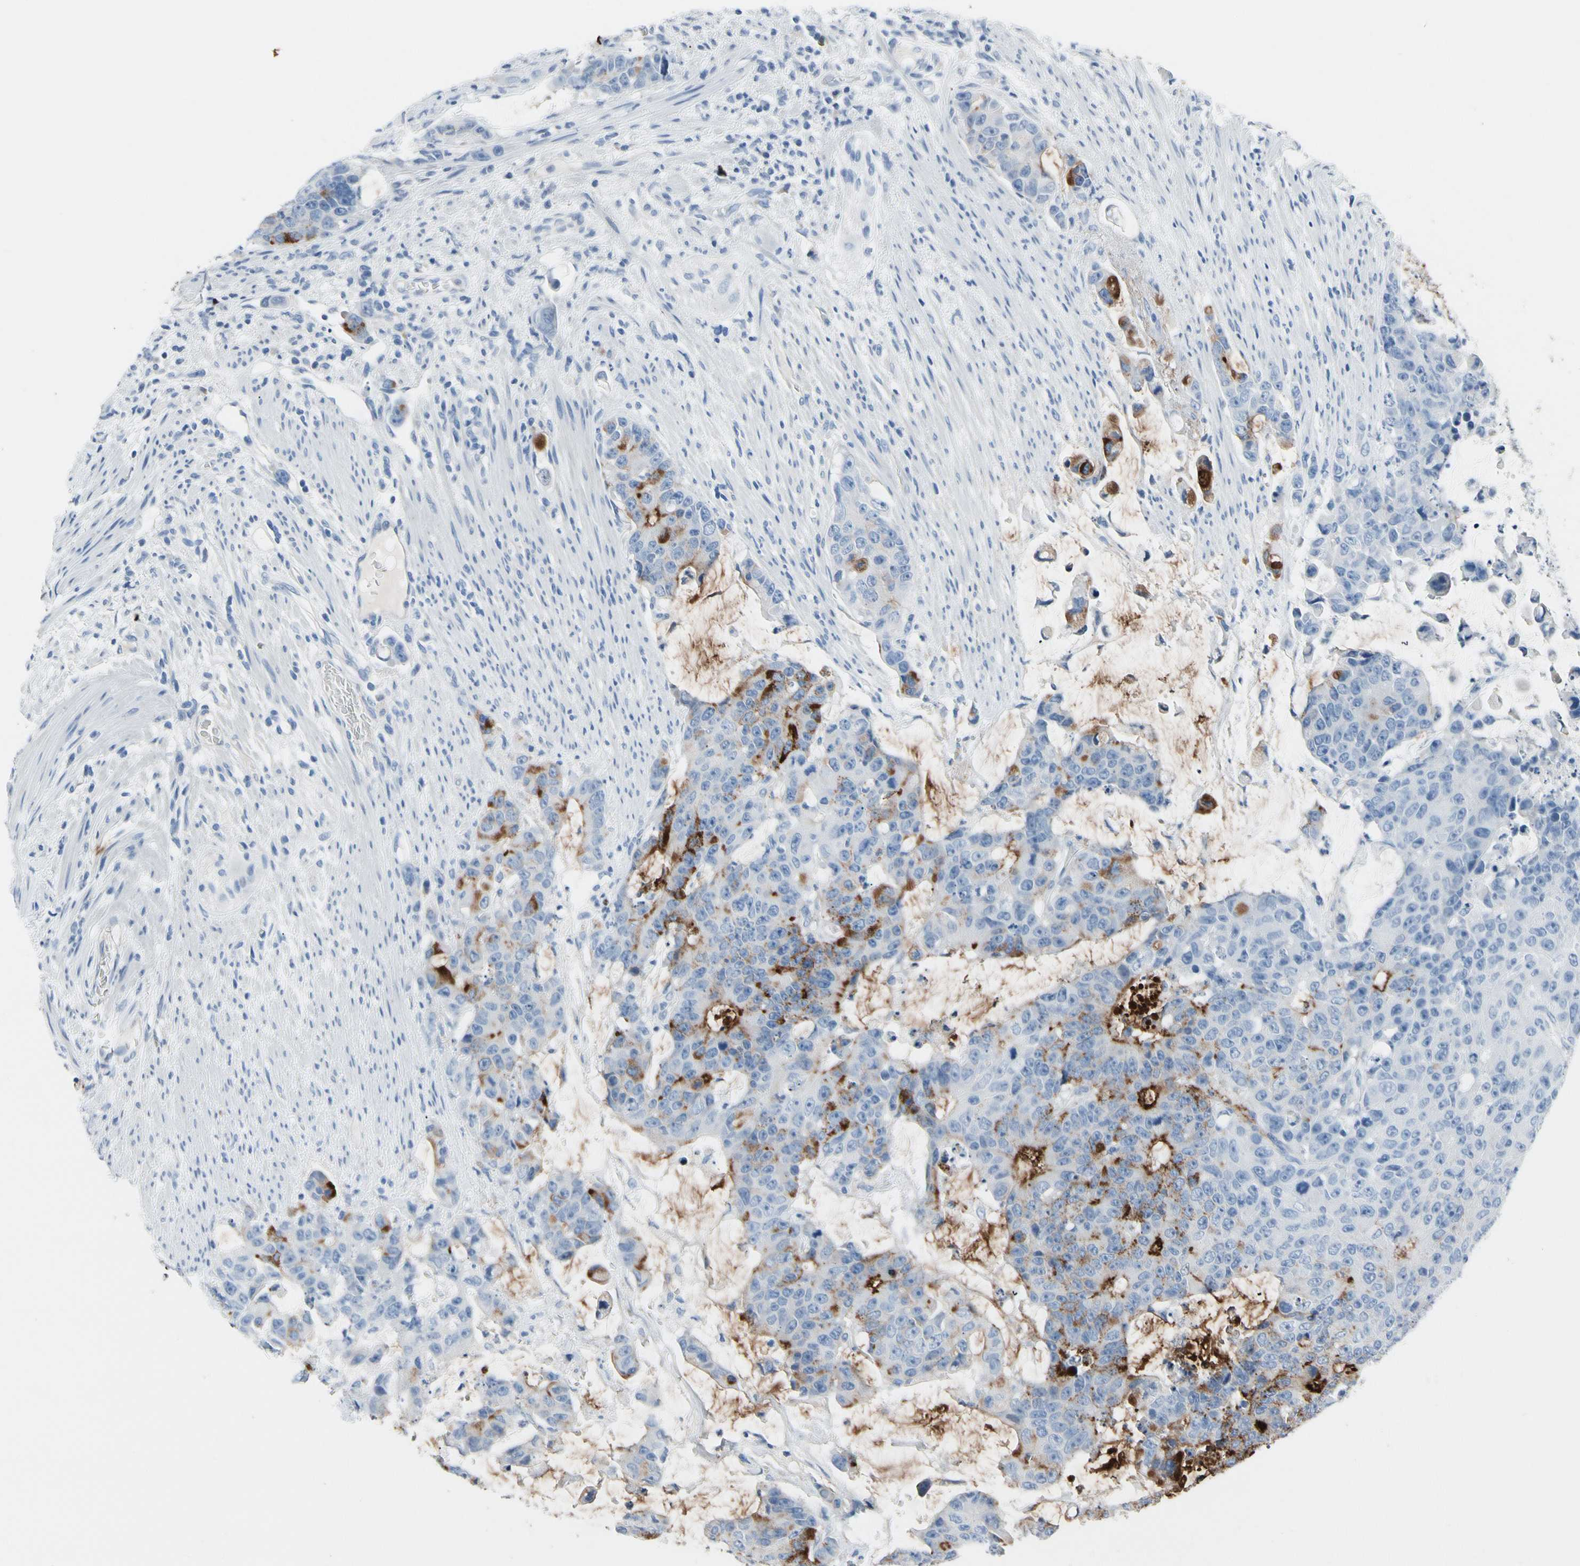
{"staining": {"intensity": "moderate", "quantity": "<25%", "location": "cytoplasmic/membranous"}, "tissue": "colorectal cancer", "cell_type": "Tumor cells", "image_type": "cancer", "snomed": [{"axis": "morphology", "description": "Adenocarcinoma, NOS"}, {"axis": "topography", "description": "Colon"}], "caption": "Colorectal cancer stained for a protein displays moderate cytoplasmic/membranous positivity in tumor cells. Immunohistochemistry stains the protein in brown and the nuclei are stained blue.", "gene": "MUC5B", "patient": {"sex": "female", "age": 86}}